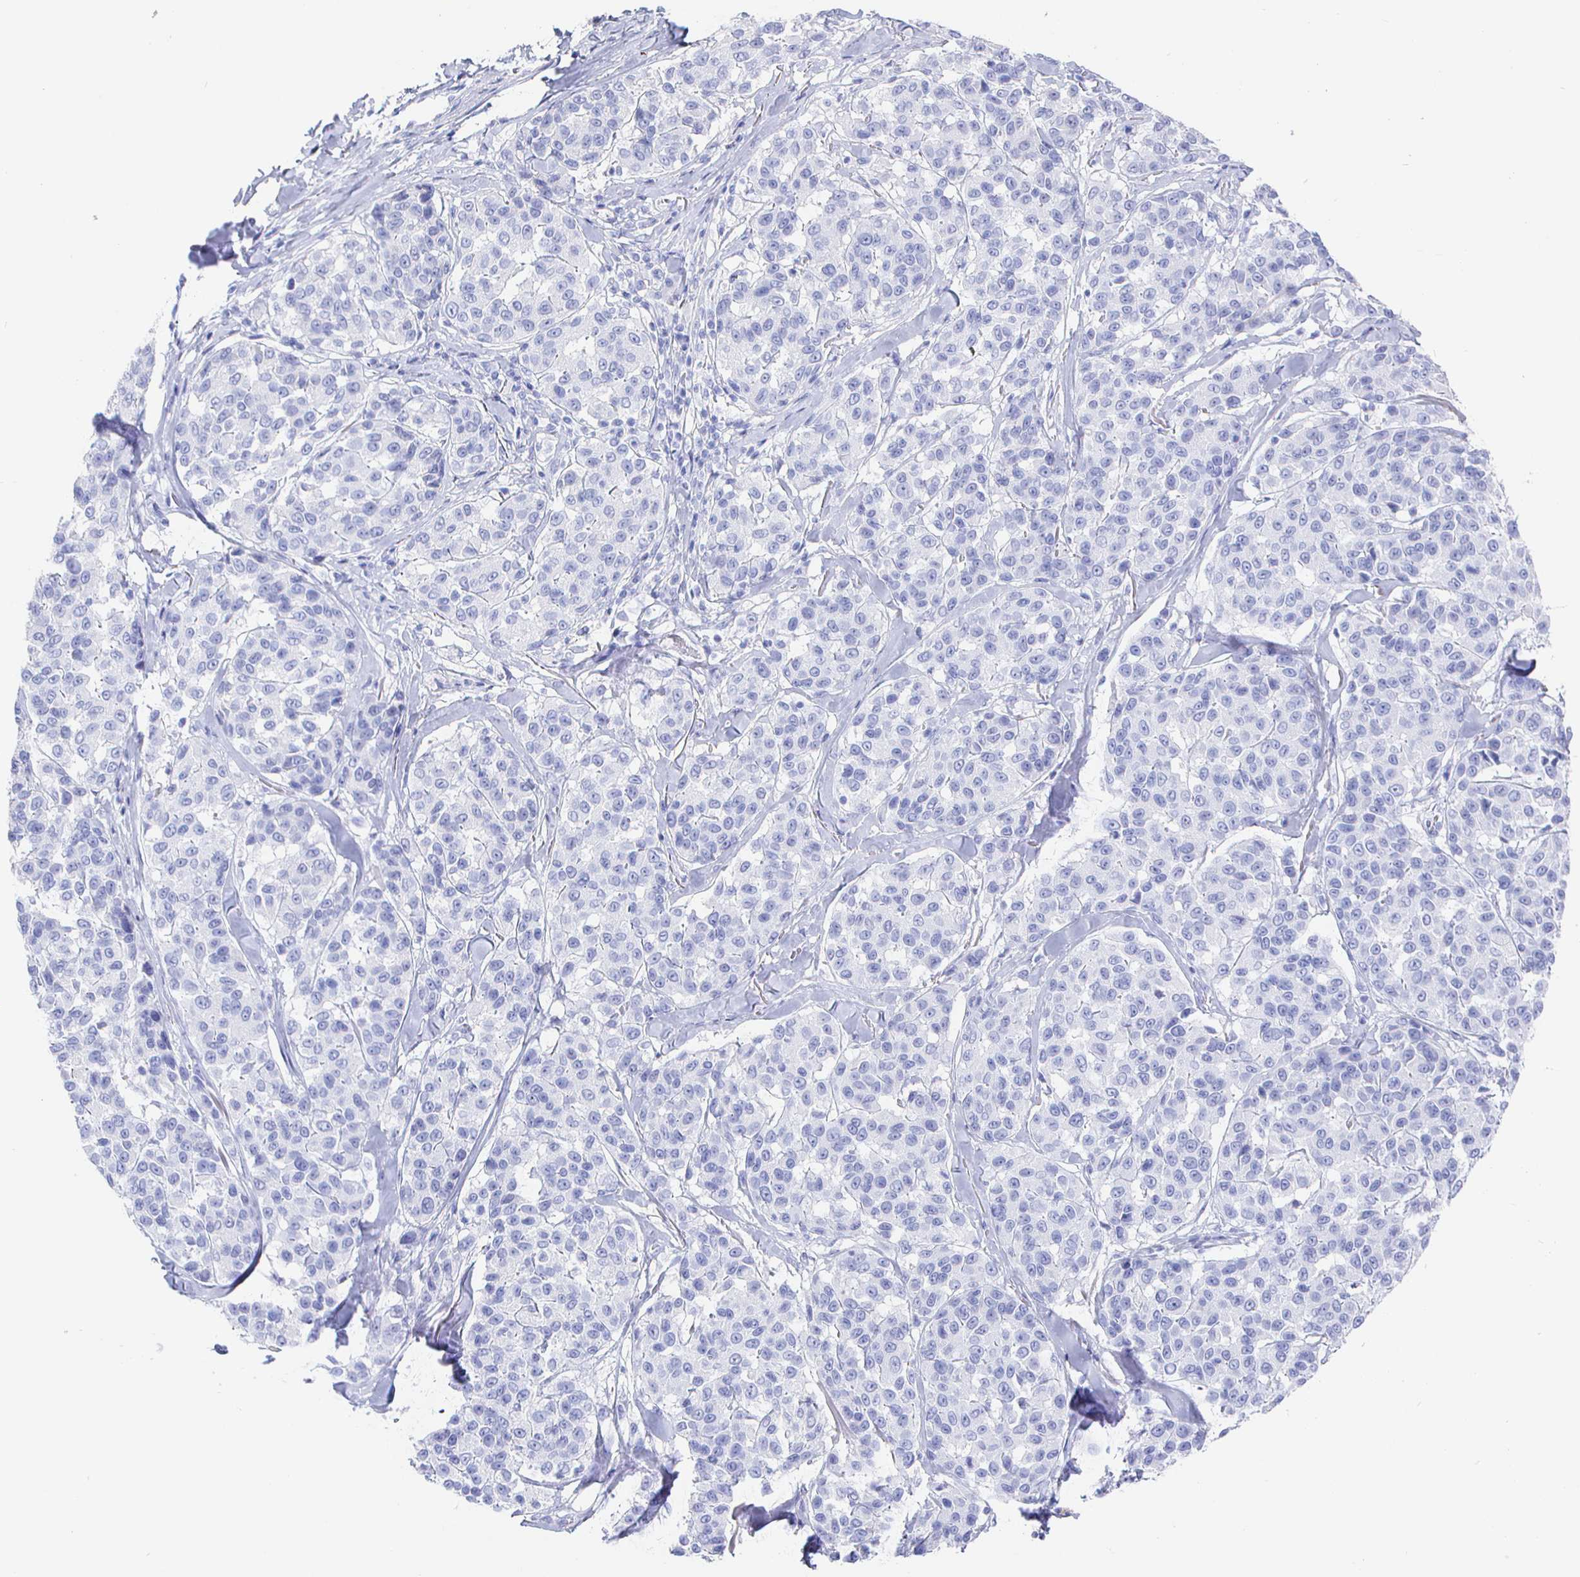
{"staining": {"intensity": "negative", "quantity": "none", "location": "none"}, "tissue": "melanoma", "cell_type": "Tumor cells", "image_type": "cancer", "snomed": [{"axis": "morphology", "description": "Malignant melanoma, NOS"}, {"axis": "topography", "description": "Skin"}], "caption": "High magnification brightfield microscopy of malignant melanoma stained with DAB (3,3'-diaminobenzidine) (brown) and counterstained with hematoxylin (blue): tumor cells show no significant positivity.", "gene": "CLCA1", "patient": {"sex": "female", "age": 66}}